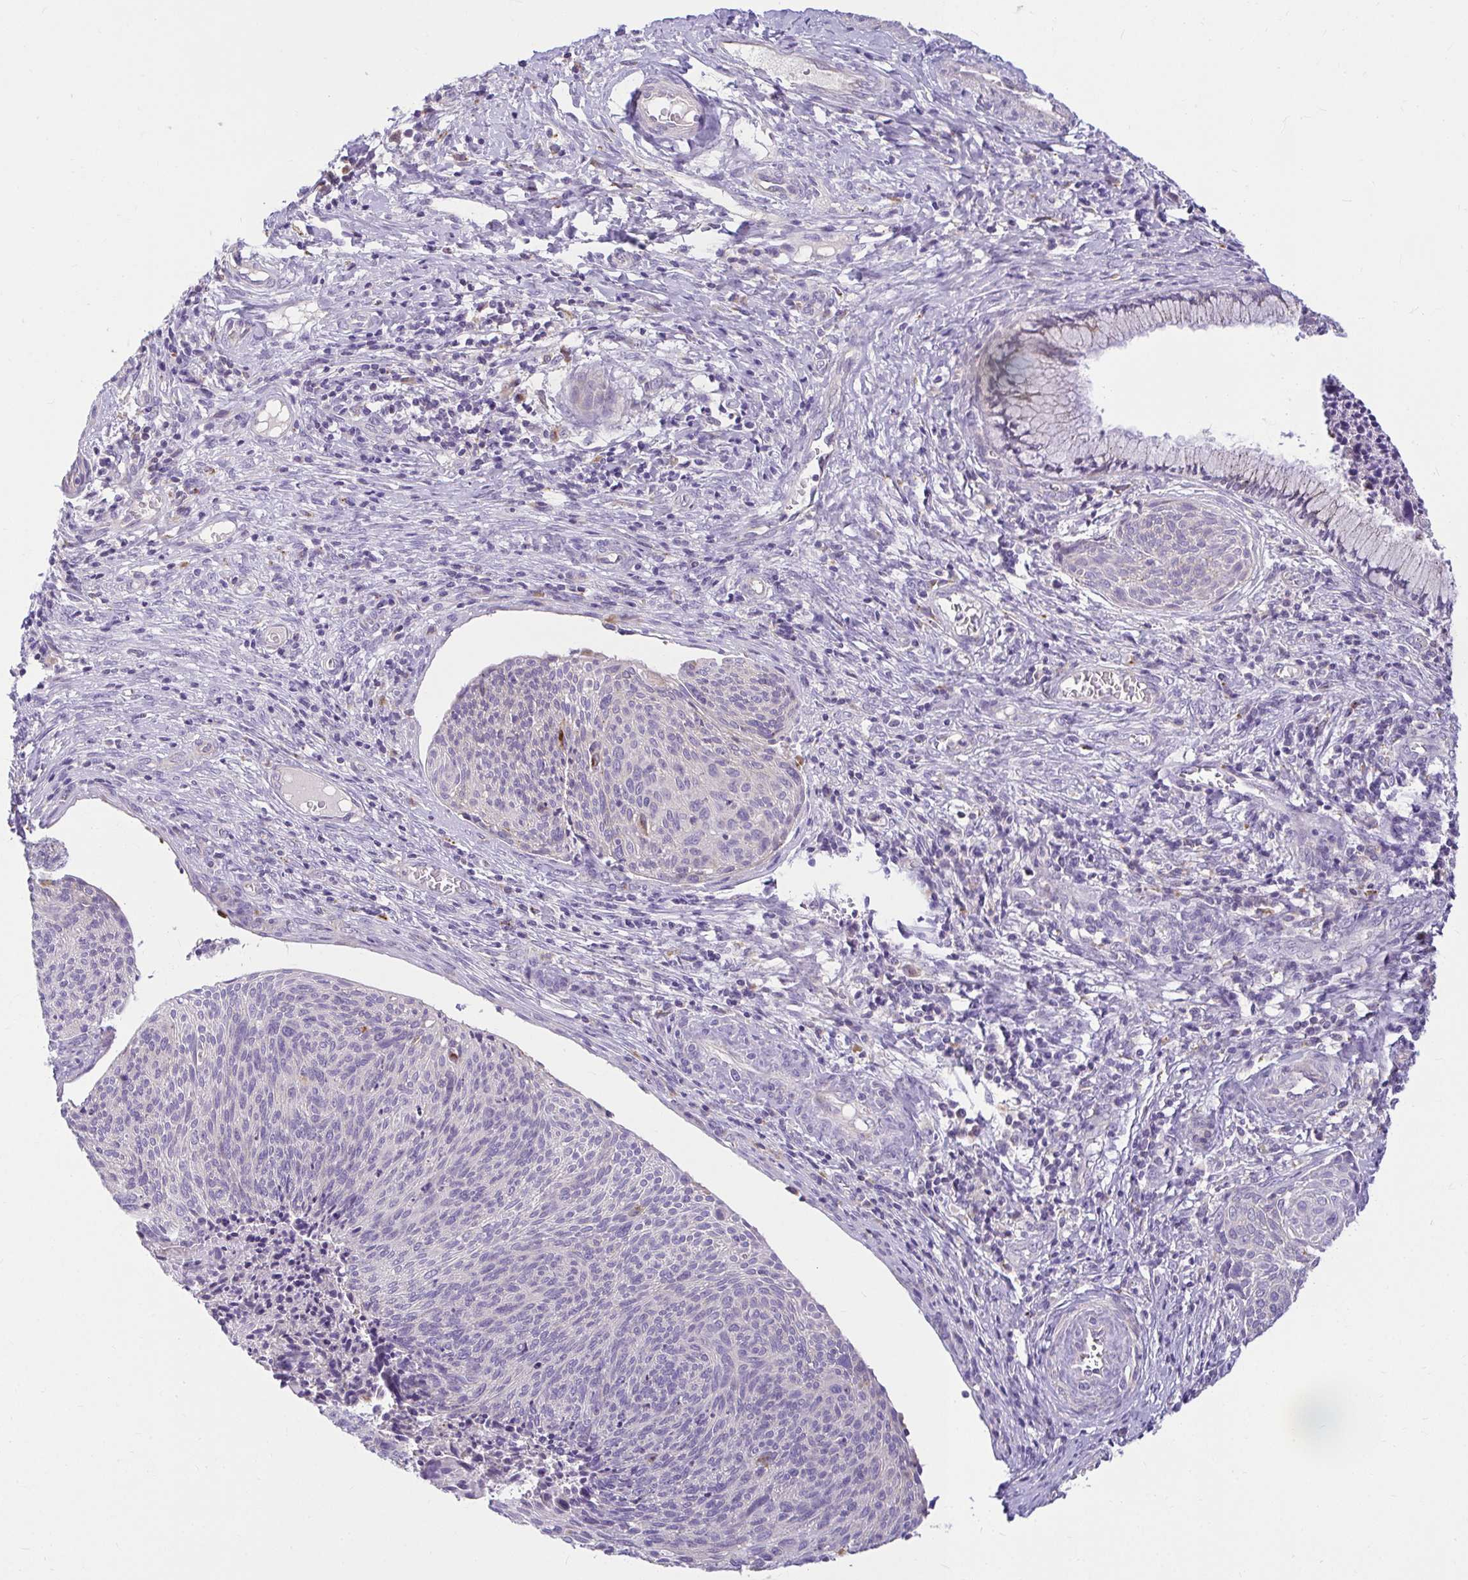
{"staining": {"intensity": "negative", "quantity": "none", "location": "none"}, "tissue": "cervical cancer", "cell_type": "Tumor cells", "image_type": "cancer", "snomed": [{"axis": "morphology", "description": "Squamous cell carcinoma, NOS"}, {"axis": "topography", "description": "Cervix"}], "caption": "Immunohistochemistry (IHC) micrograph of neoplastic tissue: cervical cancer (squamous cell carcinoma) stained with DAB displays no significant protein positivity in tumor cells. (Immunohistochemistry, brightfield microscopy, high magnification).", "gene": "PKN3", "patient": {"sex": "female", "age": 49}}